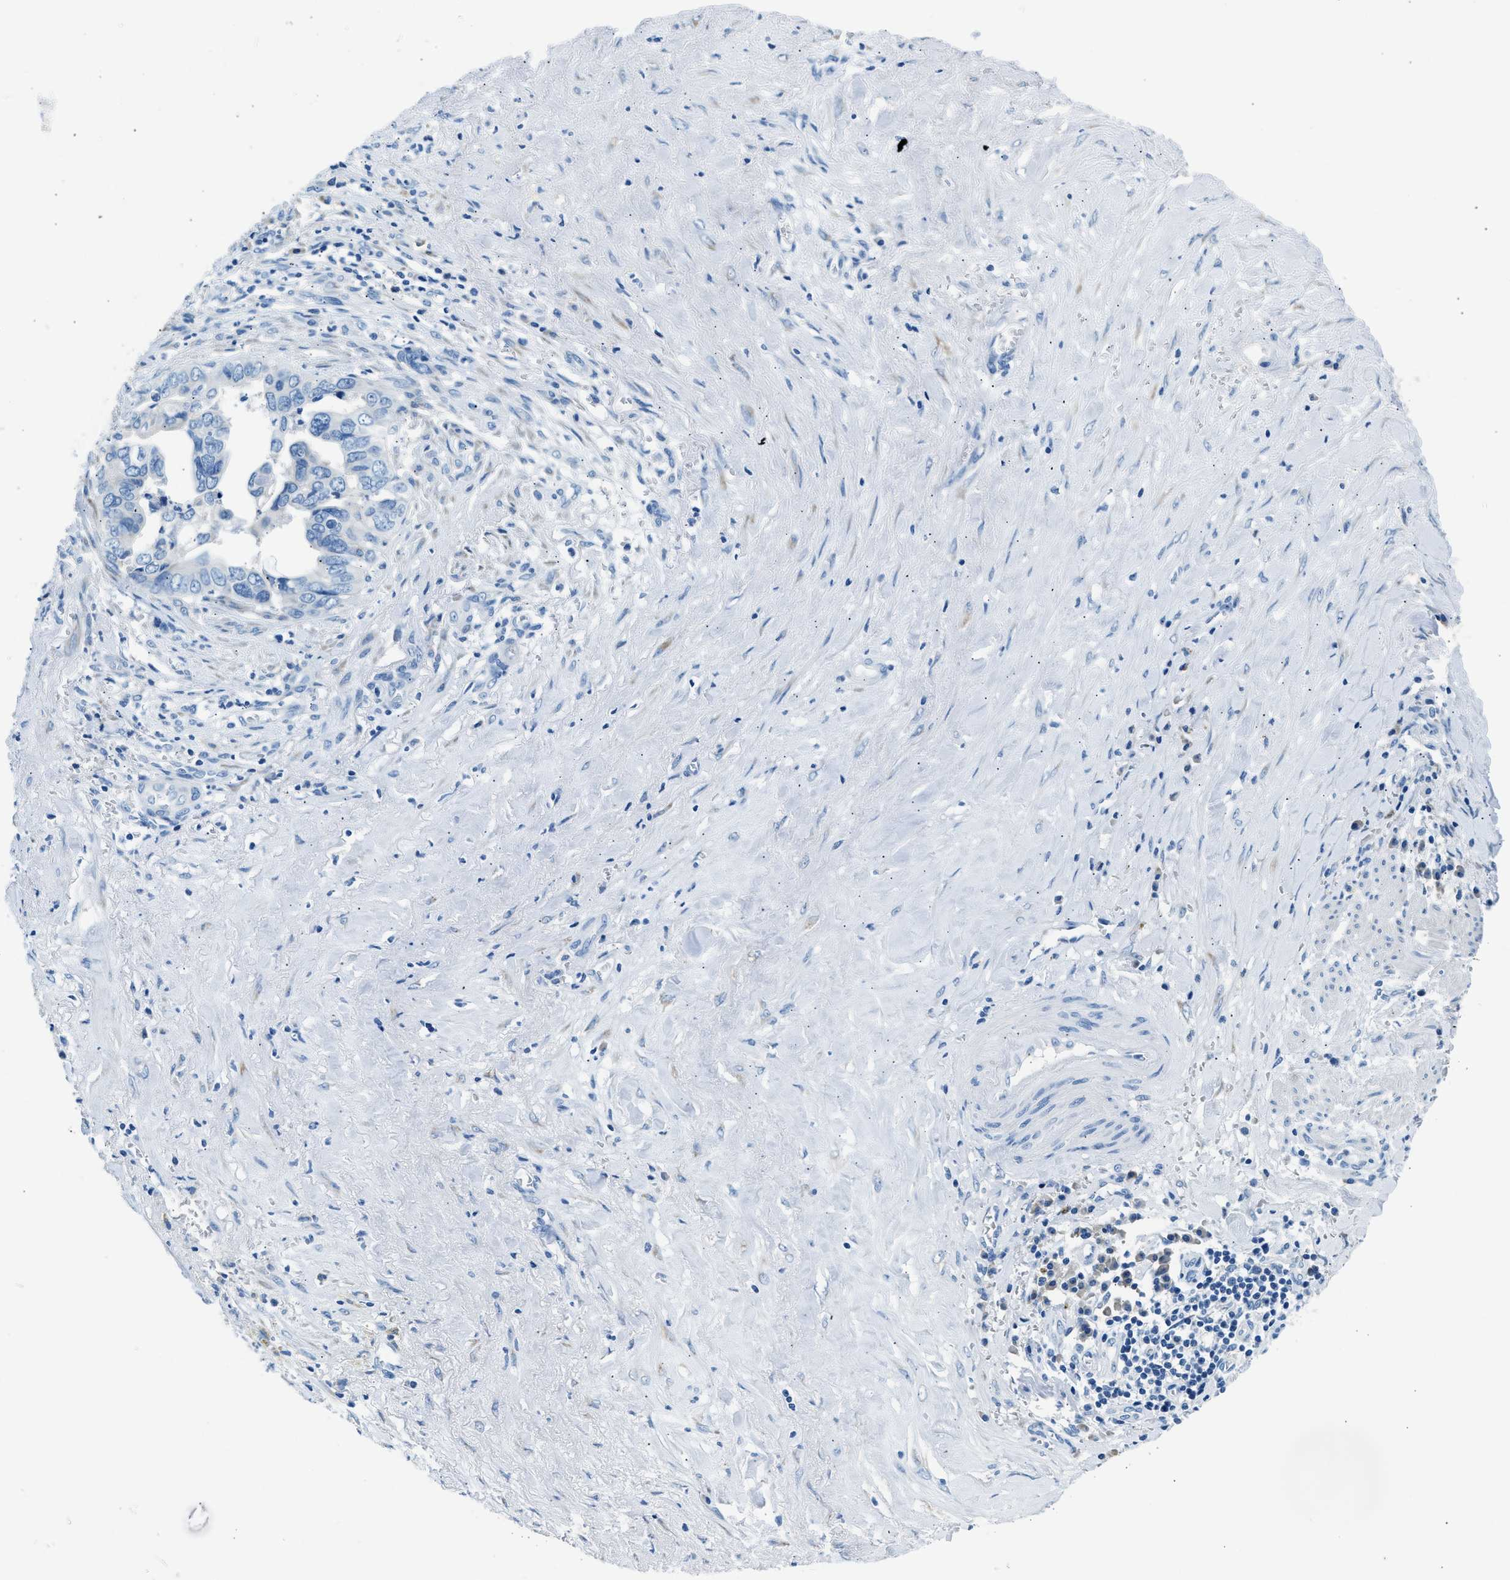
{"staining": {"intensity": "negative", "quantity": "none", "location": "none"}, "tissue": "liver cancer", "cell_type": "Tumor cells", "image_type": "cancer", "snomed": [{"axis": "morphology", "description": "Cholangiocarcinoma"}, {"axis": "topography", "description": "Liver"}], "caption": "The IHC micrograph has no significant expression in tumor cells of liver cancer tissue.", "gene": "CLDN18", "patient": {"sex": "female", "age": 79}}